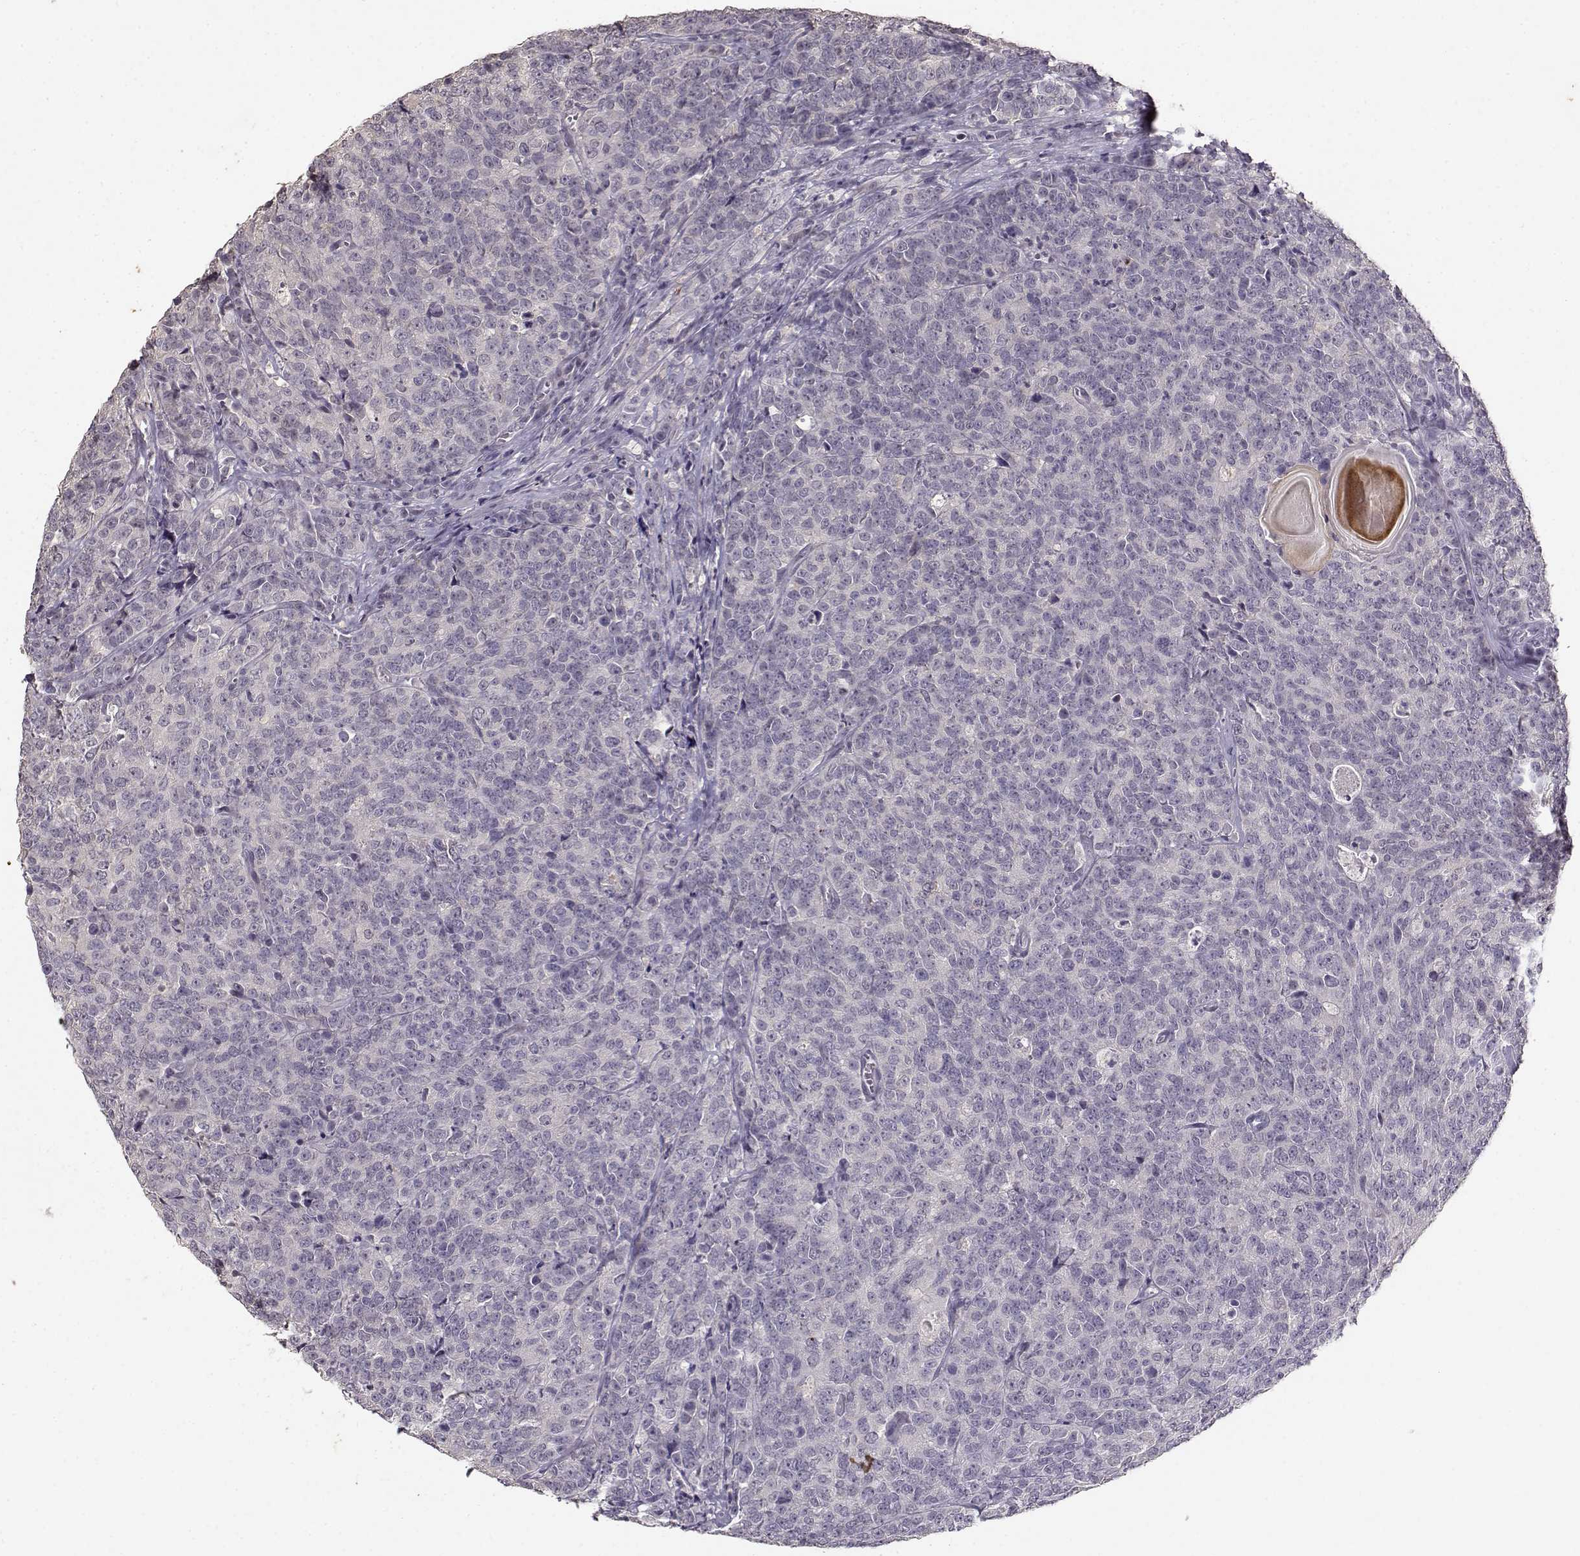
{"staining": {"intensity": "negative", "quantity": "none", "location": "none"}, "tissue": "prostate cancer", "cell_type": "Tumor cells", "image_type": "cancer", "snomed": [{"axis": "morphology", "description": "Adenocarcinoma, NOS"}, {"axis": "topography", "description": "Prostate"}], "caption": "Protein analysis of prostate adenocarcinoma displays no significant expression in tumor cells.", "gene": "UROC1", "patient": {"sex": "male", "age": 67}}